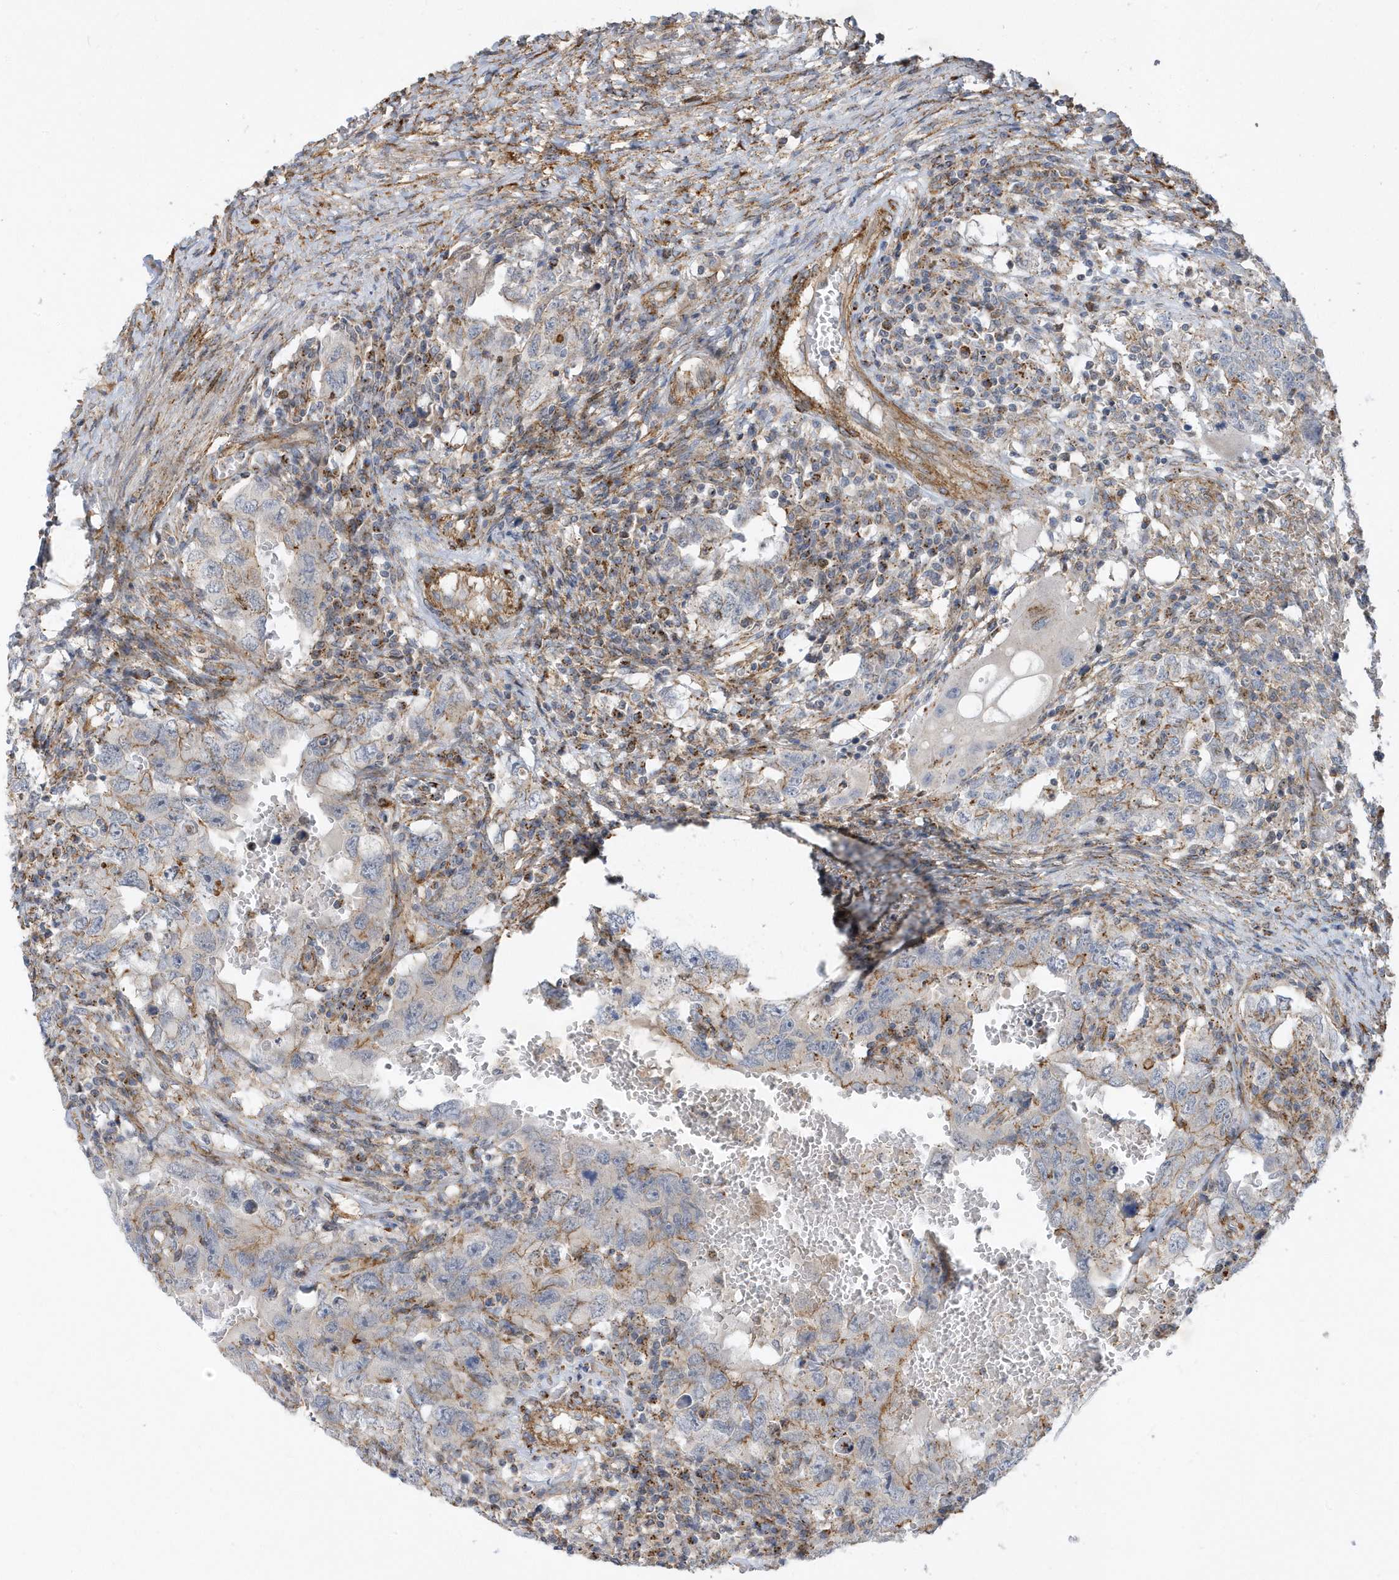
{"staining": {"intensity": "moderate", "quantity": "<25%", "location": "cytoplasmic/membranous"}, "tissue": "testis cancer", "cell_type": "Tumor cells", "image_type": "cancer", "snomed": [{"axis": "morphology", "description": "Carcinoma, Embryonal, NOS"}, {"axis": "topography", "description": "Testis"}], "caption": "Immunohistochemistry (IHC) (DAB (3,3'-diaminobenzidine)) staining of human testis embryonal carcinoma shows moderate cytoplasmic/membranous protein staining in about <25% of tumor cells.", "gene": "HRH4", "patient": {"sex": "male", "age": 26}}